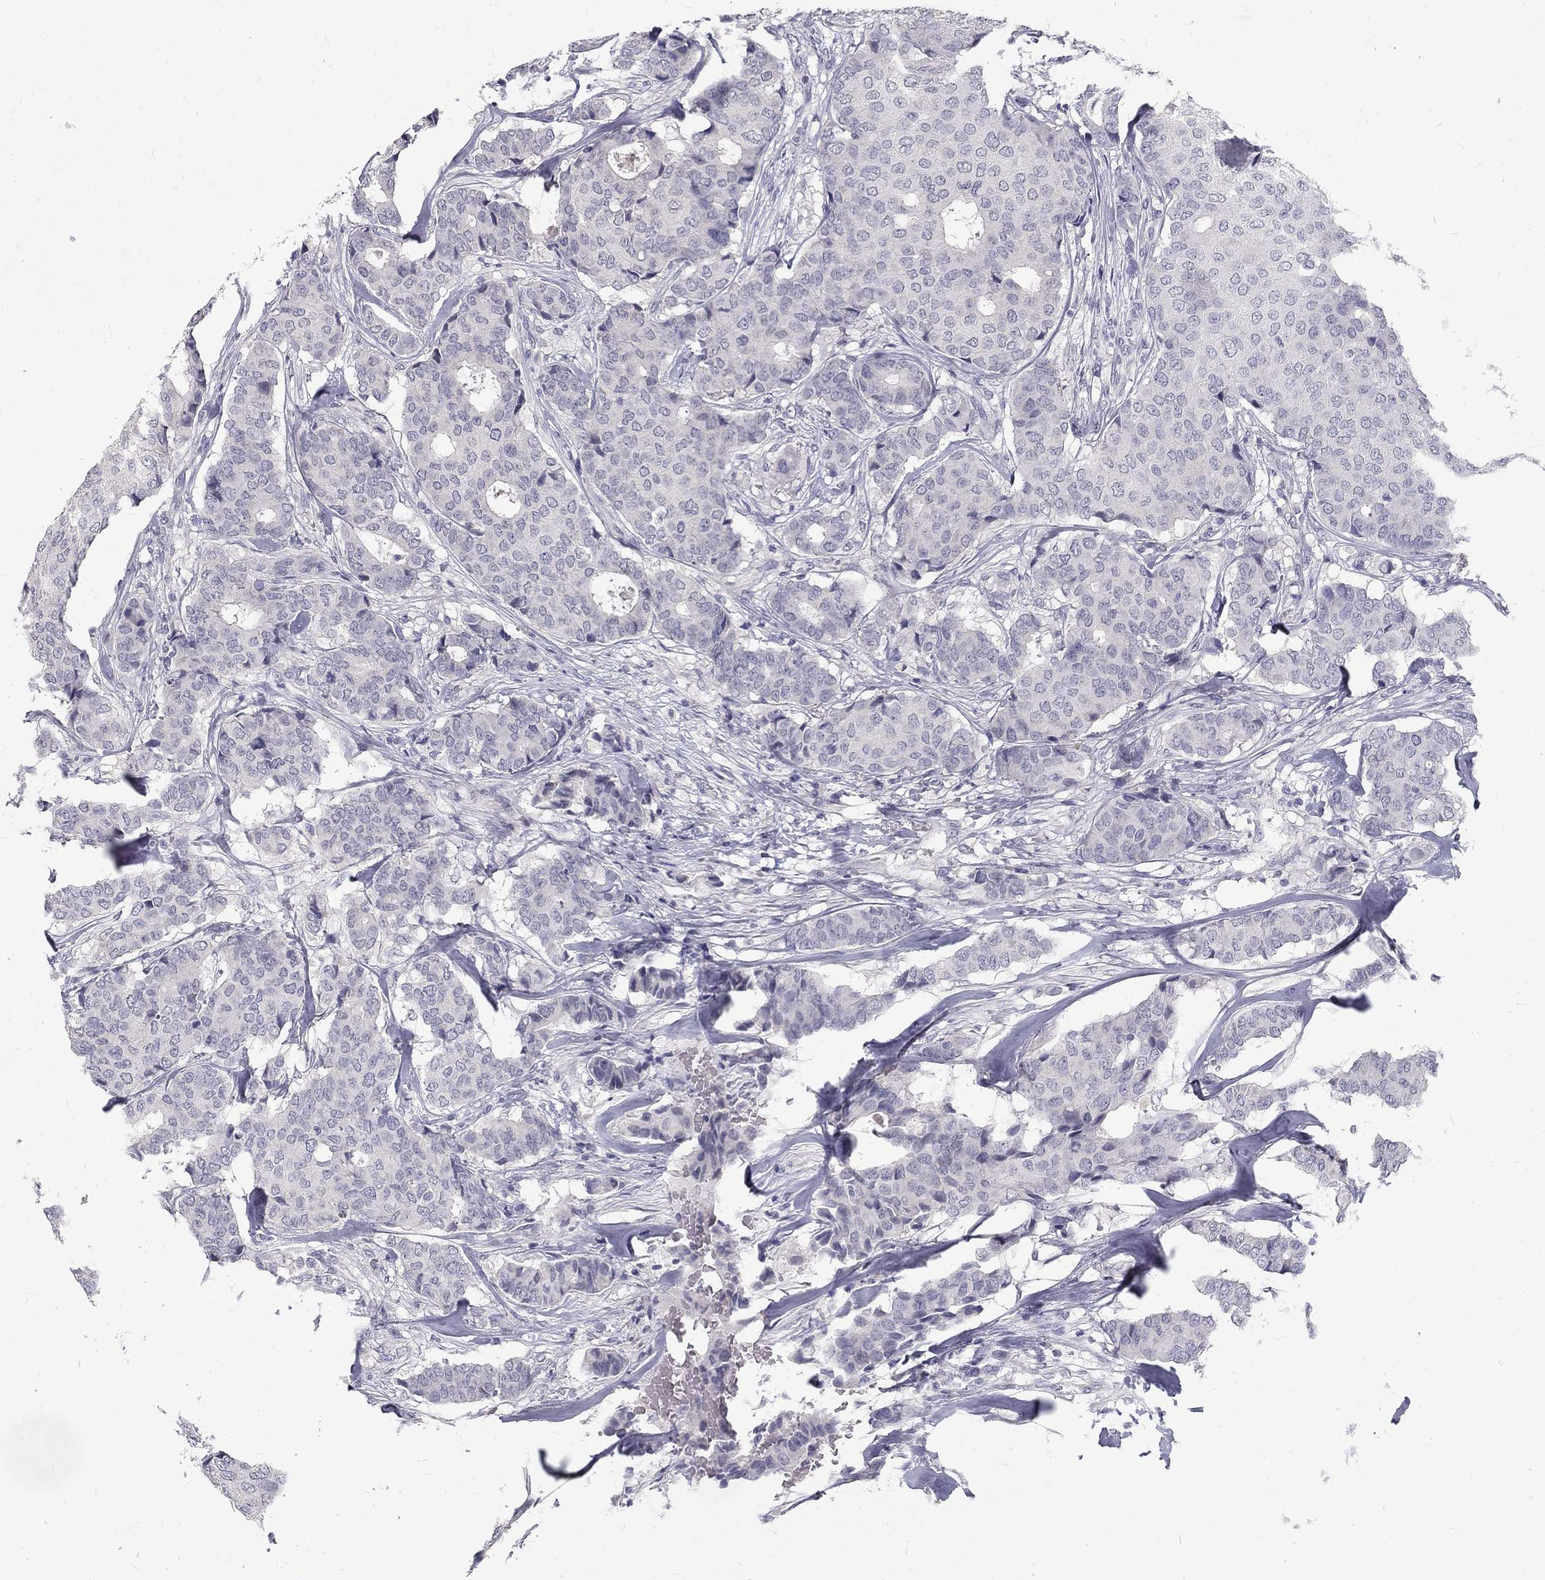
{"staining": {"intensity": "negative", "quantity": "none", "location": "none"}, "tissue": "breast cancer", "cell_type": "Tumor cells", "image_type": "cancer", "snomed": [{"axis": "morphology", "description": "Duct carcinoma"}, {"axis": "topography", "description": "Breast"}], "caption": "There is no significant positivity in tumor cells of breast cancer (intraductal carcinoma).", "gene": "NOS1", "patient": {"sex": "female", "age": 75}}